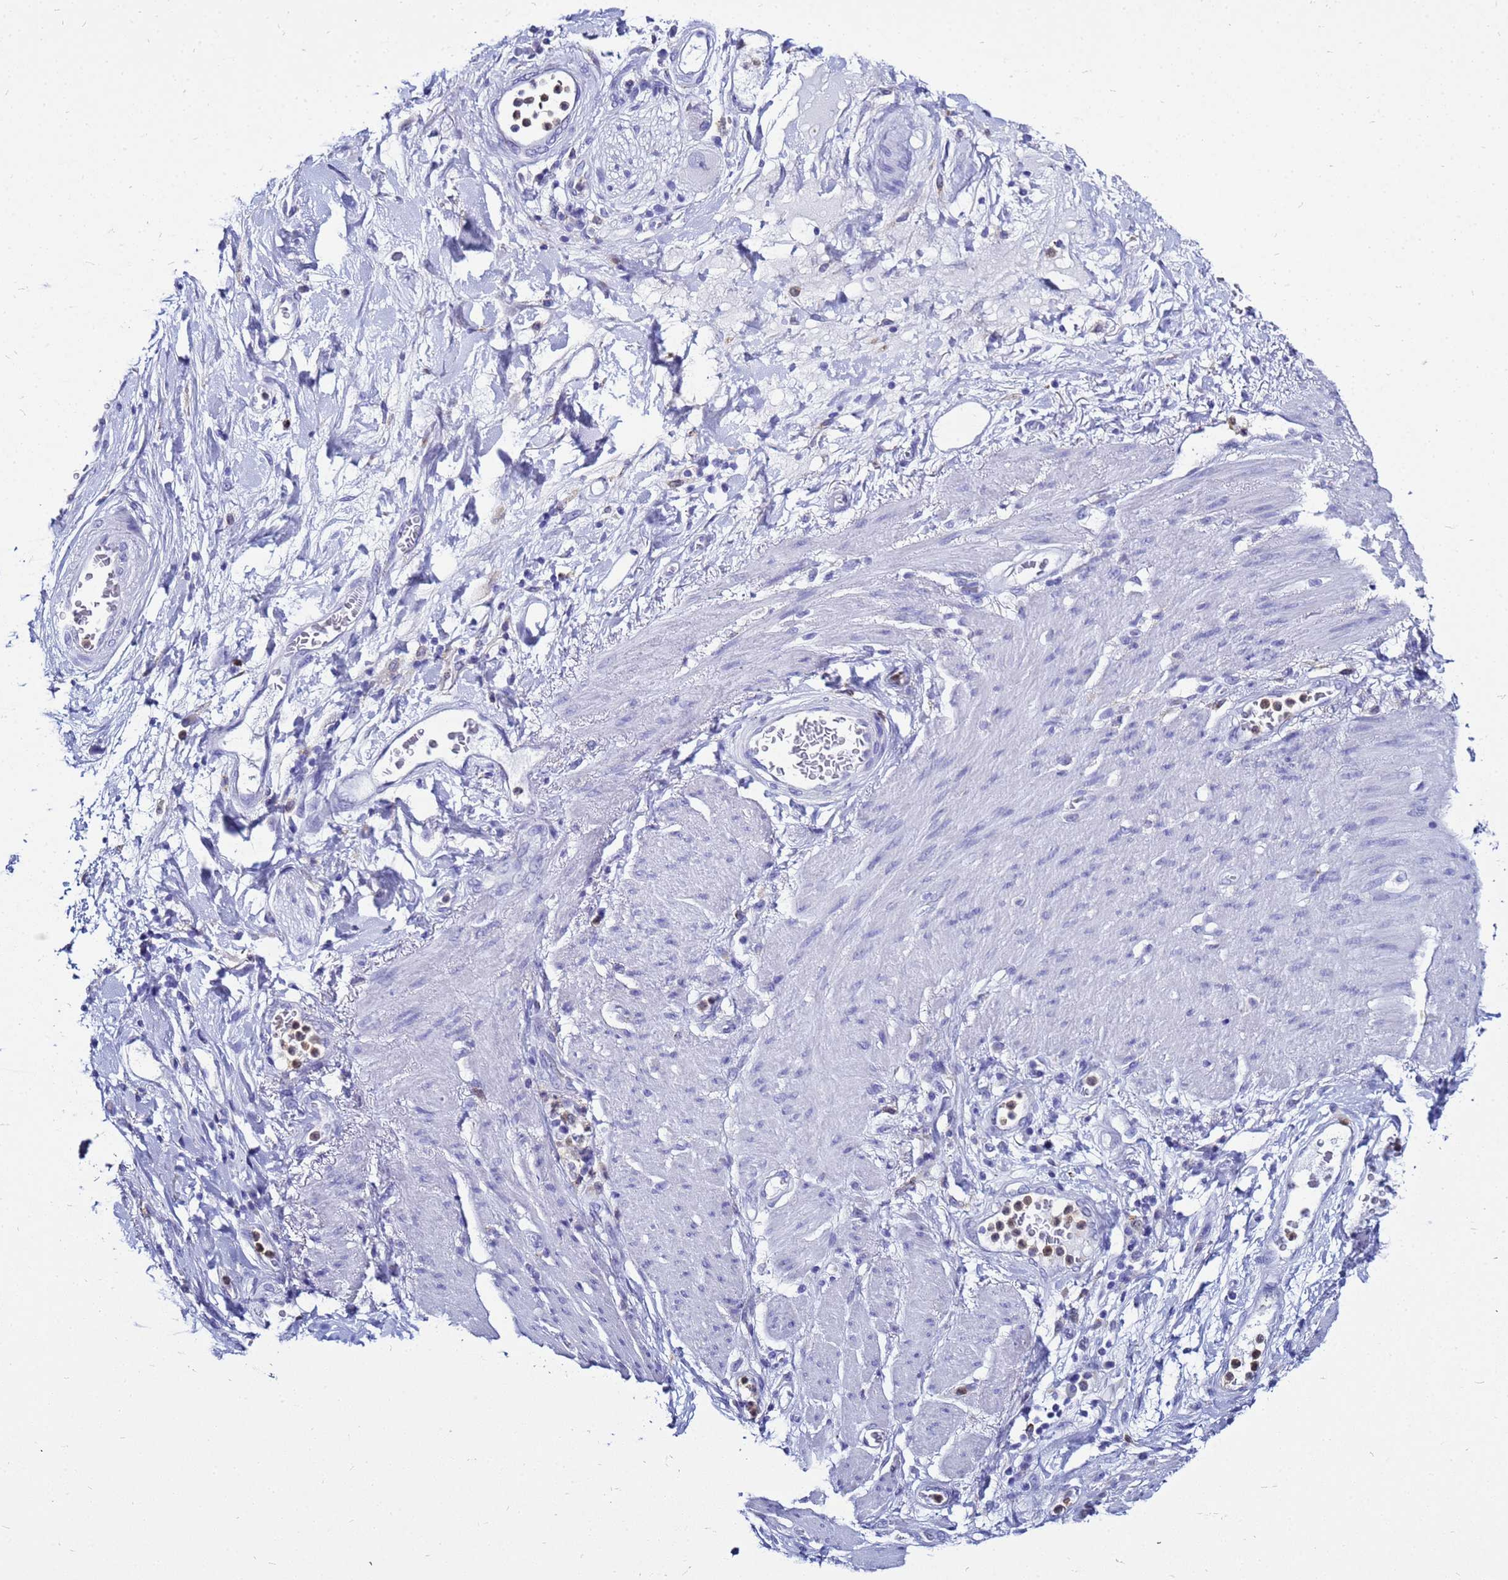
{"staining": {"intensity": "negative", "quantity": "none", "location": "none"}, "tissue": "stomach cancer", "cell_type": "Tumor cells", "image_type": "cancer", "snomed": [{"axis": "morphology", "description": "Adenocarcinoma, NOS"}, {"axis": "topography", "description": "Stomach"}], "caption": "DAB (3,3'-diaminobenzidine) immunohistochemical staining of stomach cancer reveals no significant expression in tumor cells. (DAB IHC, high magnification).", "gene": "CSTA", "patient": {"sex": "female", "age": 73}}